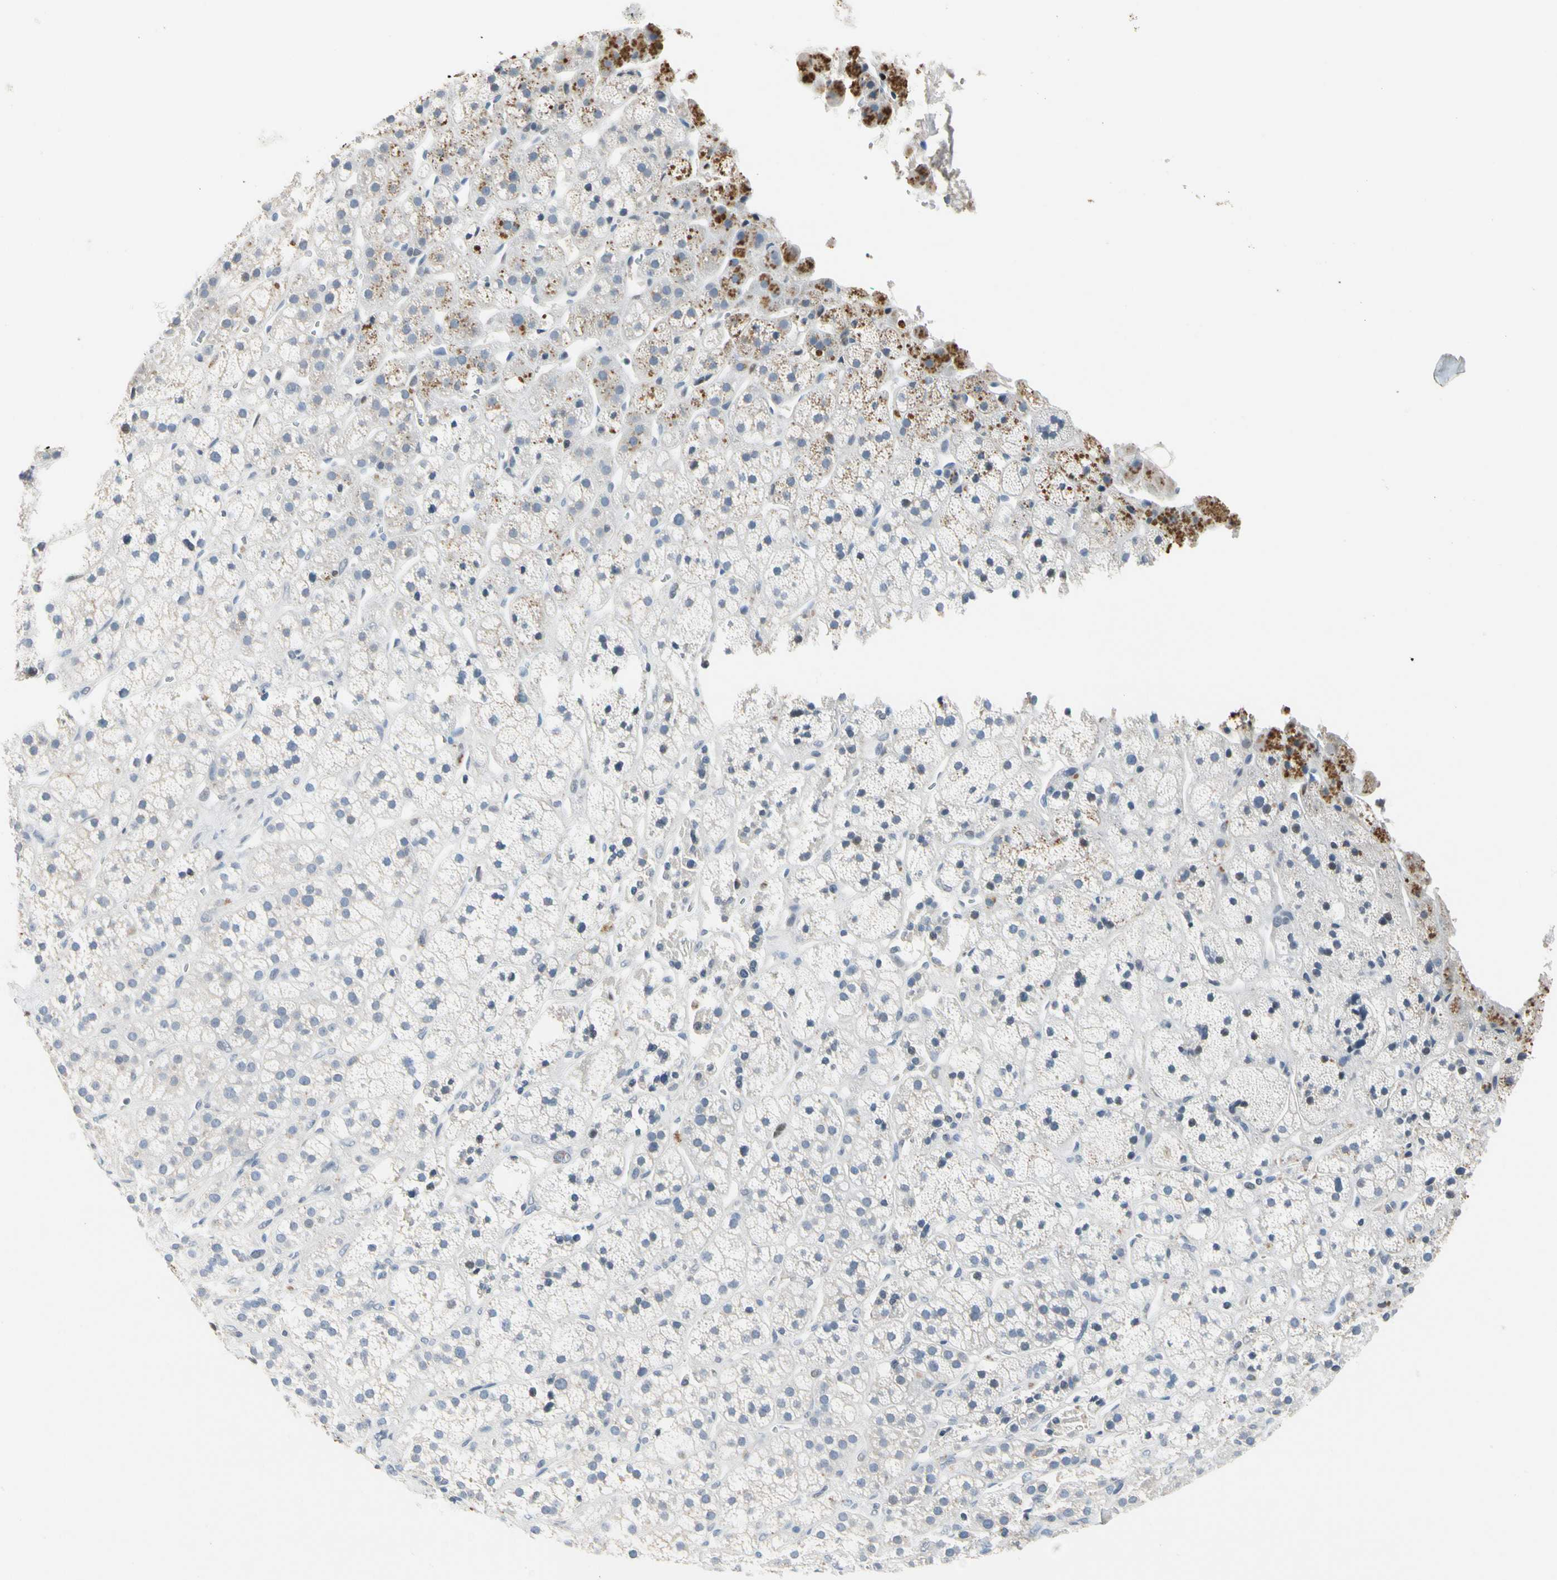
{"staining": {"intensity": "moderate", "quantity": "25%-75%", "location": "cytoplasmic/membranous"}, "tissue": "adrenal gland", "cell_type": "Glandular cells", "image_type": "normal", "snomed": [{"axis": "morphology", "description": "Normal tissue, NOS"}, {"axis": "topography", "description": "Adrenal gland"}], "caption": "DAB immunohistochemical staining of benign human adrenal gland reveals moderate cytoplasmic/membranous protein expression in about 25%-75% of glandular cells. (DAB (3,3'-diaminobenzidine) IHC, brown staining for protein, blue staining for nuclei).", "gene": "ECRG4", "patient": {"sex": "male", "age": 56}}